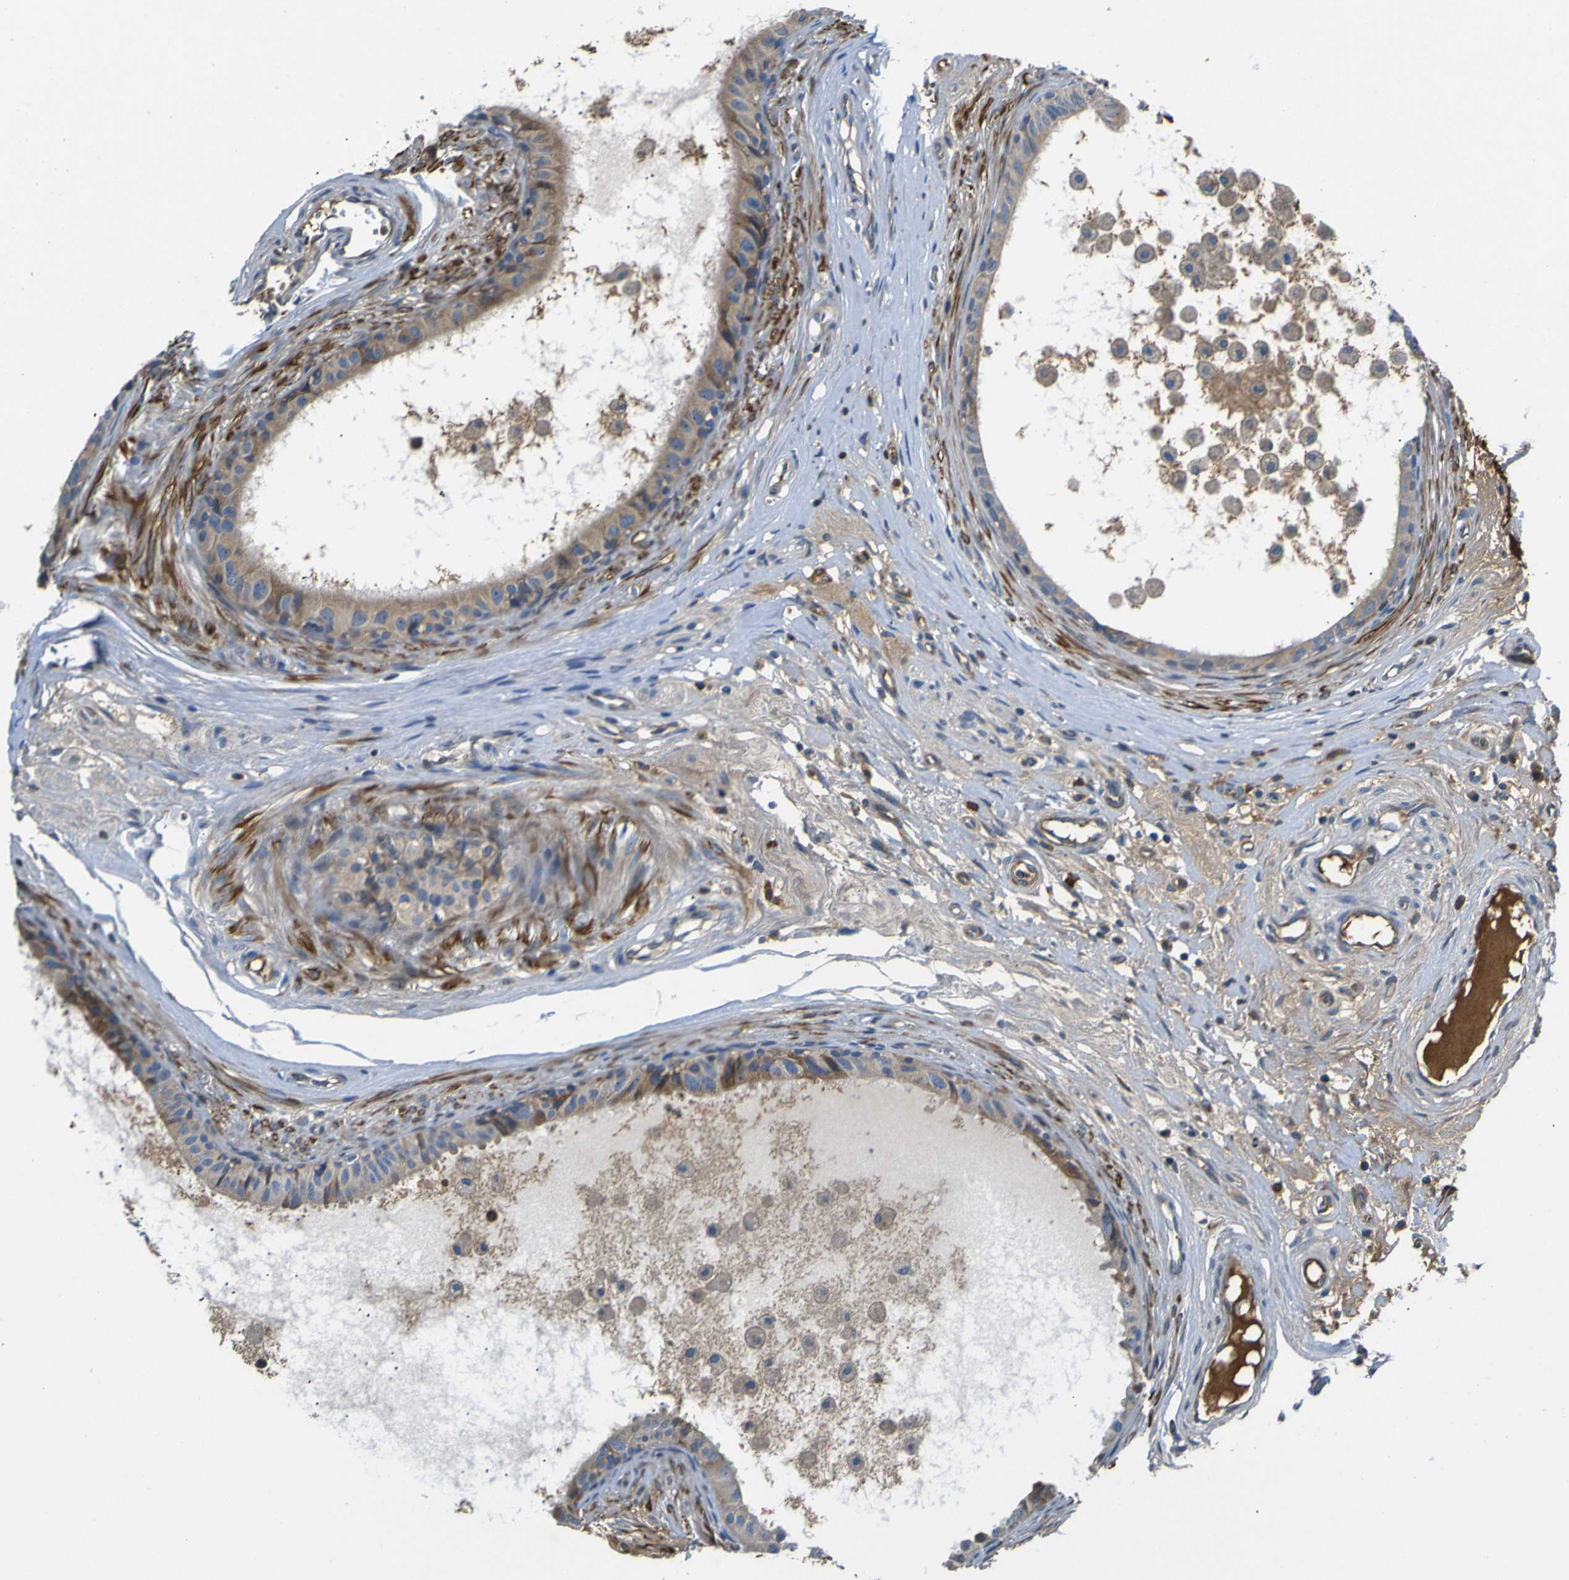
{"staining": {"intensity": "moderate", "quantity": ">75%", "location": "cytoplasmic/membranous"}, "tissue": "epididymis", "cell_type": "Glandular cells", "image_type": "normal", "snomed": [{"axis": "morphology", "description": "Normal tissue, NOS"}, {"axis": "morphology", "description": "Inflammation, NOS"}, {"axis": "topography", "description": "Epididymis"}], "caption": "DAB (3,3'-diaminobenzidine) immunohistochemical staining of benign human epididymis shows moderate cytoplasmic/membranous protein expression in about >75% of glandular cells. (brown staining indicates protein expression, while blue staining denotes nuclei).", "gene": "RAB1B", "patient": {"sex": "male", "age": 85}}